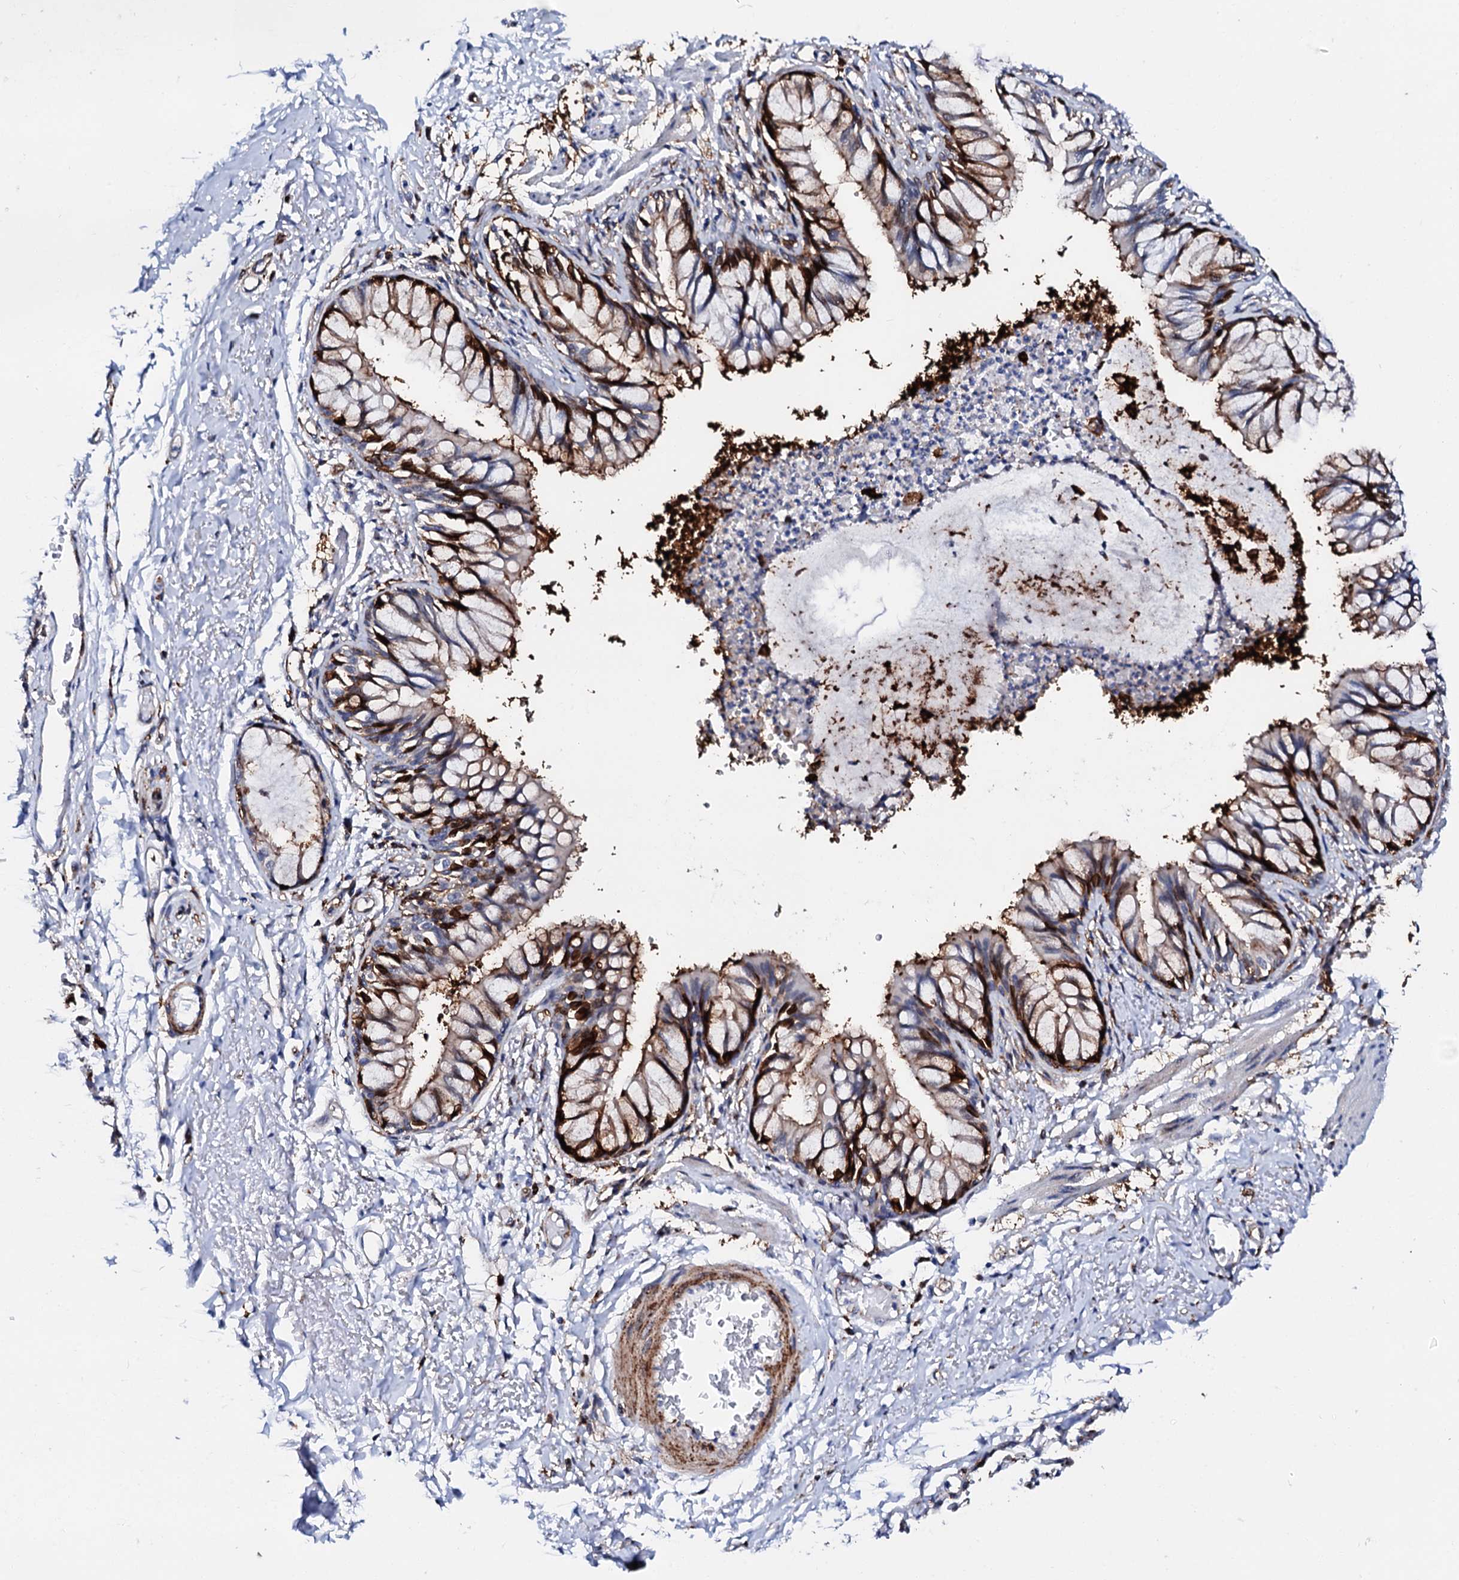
{"staining": {"intensity": "strong", "quantity": "25%-75%", "location": "cytoplasmic/membranous"}, "tissue": "bronchus", "cell_type": "Respiratory epithelial cells", "image_type": "normal", "snomed": [{"axis": "morphology", "description": "Normal tissue, NOS"}, {"axis": "topography", "description": "Cartilage tissue"}, {"axis": "topography", "description": "Bronchus"}, {"axis": "topography", "description": "Lung"}], "caption": "IHC (DAB (3,3'-diaminobenzidine)) staining of unremarkable human bronchus reveals strong cytoplasmic/membranous protein staining in approximately 25%-75% of respiratory epithelial cells. The staining was performed using DAB, with brown indicating positive protein expression. Nuclei are stained blue with hematoxylin.", "gene": "MED13L", "patient": {"sex": "female", "age": 49}}